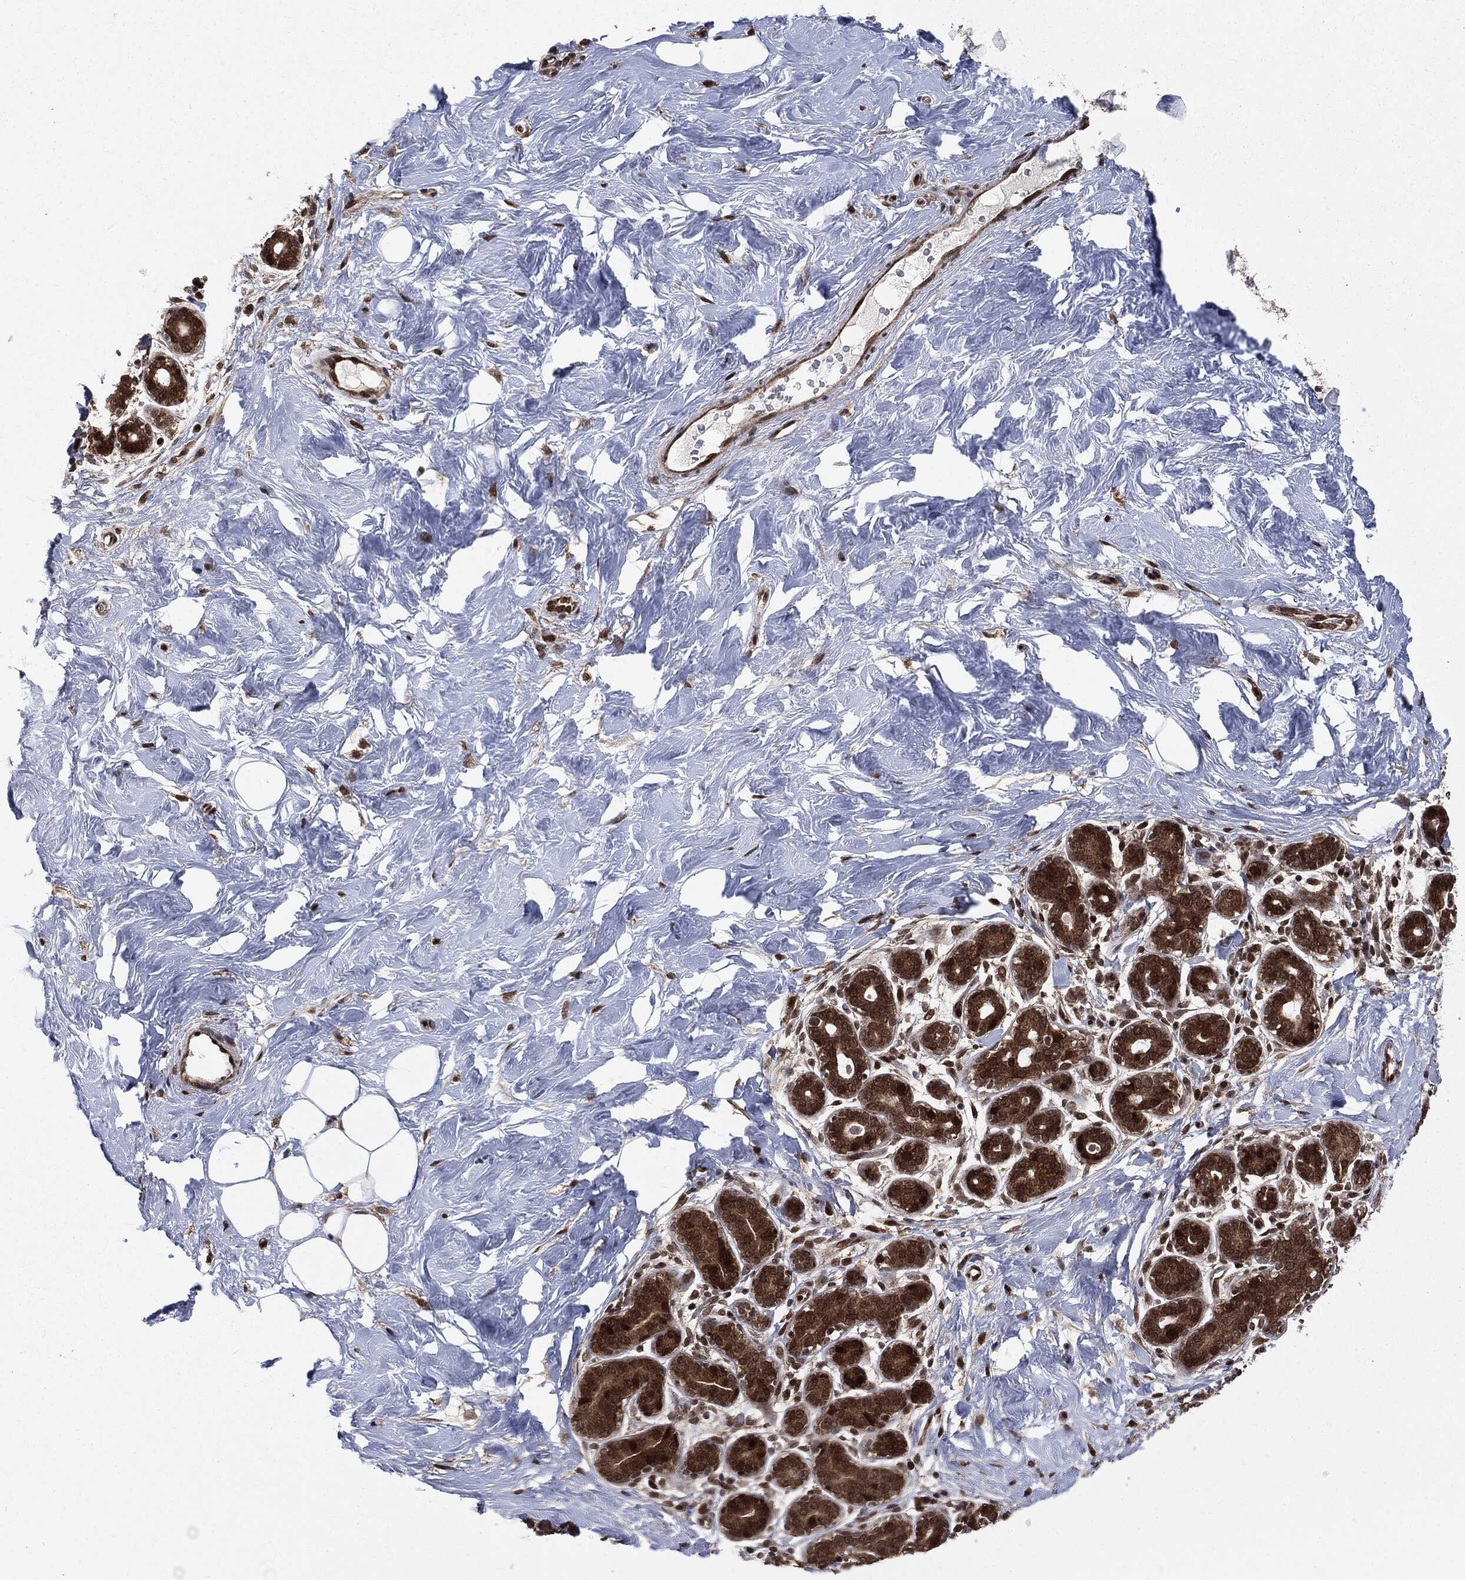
{"staining": {"intensity": "strong", "quantity": ">75%", "location": "cytoplasmic/membranous"}, "tissue": "breast", "cell_type": "Glandular cells", "image_type": "normal", "snomed": [{"axis": "morphology", "description": "Normal tissue, NOS"}, {"axis": "topography", "description": "Breast"}], "caption": "DAB (3,3'-diaminobenzidine) immunohistochemical staining of normal breast displays strong cytoplasmic/membranous protein expression in about >75% of glandular cells.", "gene": "PTPA", "patient": {"sex": "female", "age": 43}}